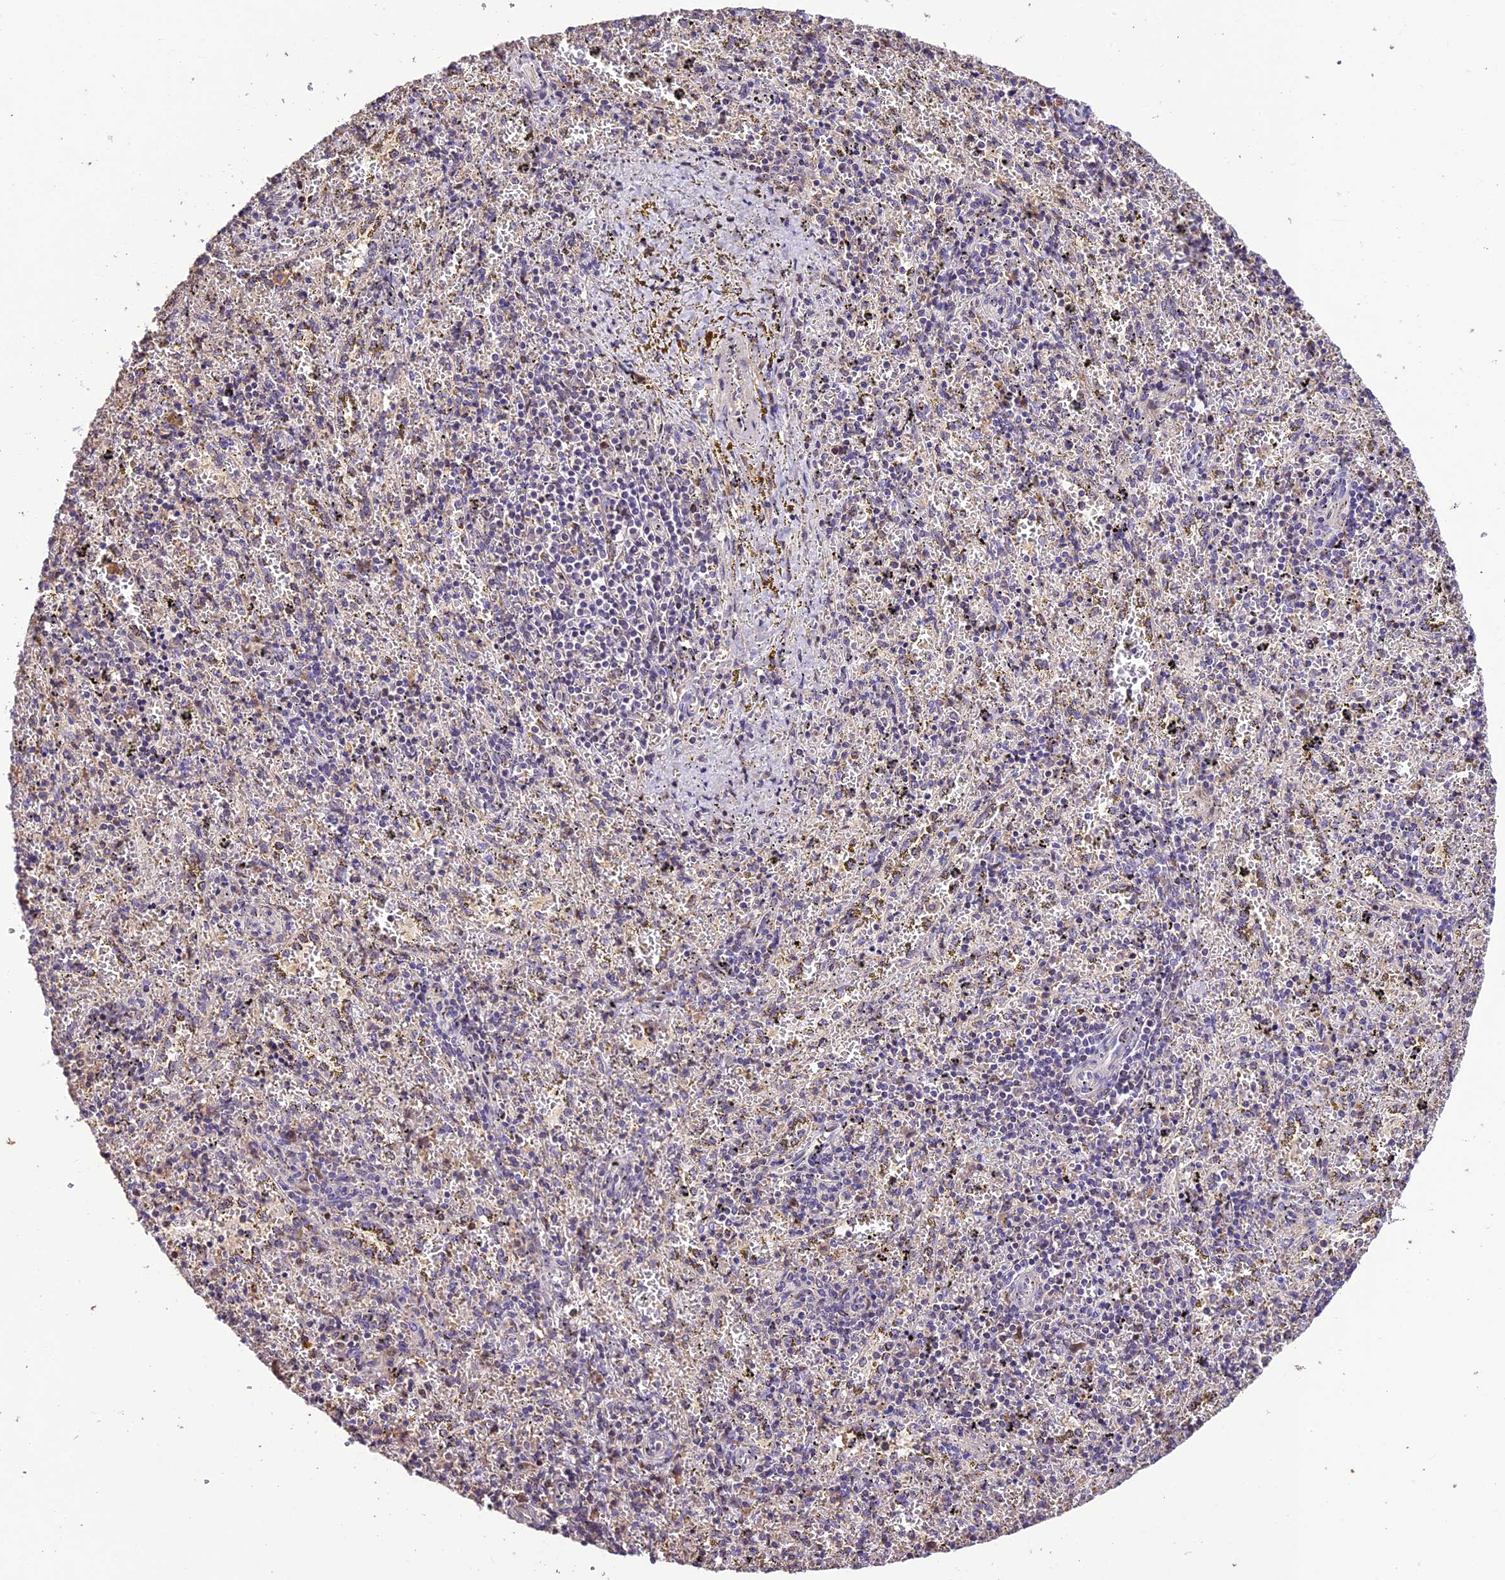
{"staining": {"intensity": "negative", "quantity": "none", "location": "none"}, "tissue": "spleen", "cell_type": "Cells in red pulp", "image_type": "normal", "snomed": [{"axis": "morphology", "description": "Normal tissue, NOS"}, {"axis": "topography", "description": "Spleen"}], "caption": "This is a micrograph of immunohistochemistry staining of benign spleen, which shows no positivity in cells in red pulp.", "gene": "DGKH", "patient": {"sex": "male", "age": 11}}